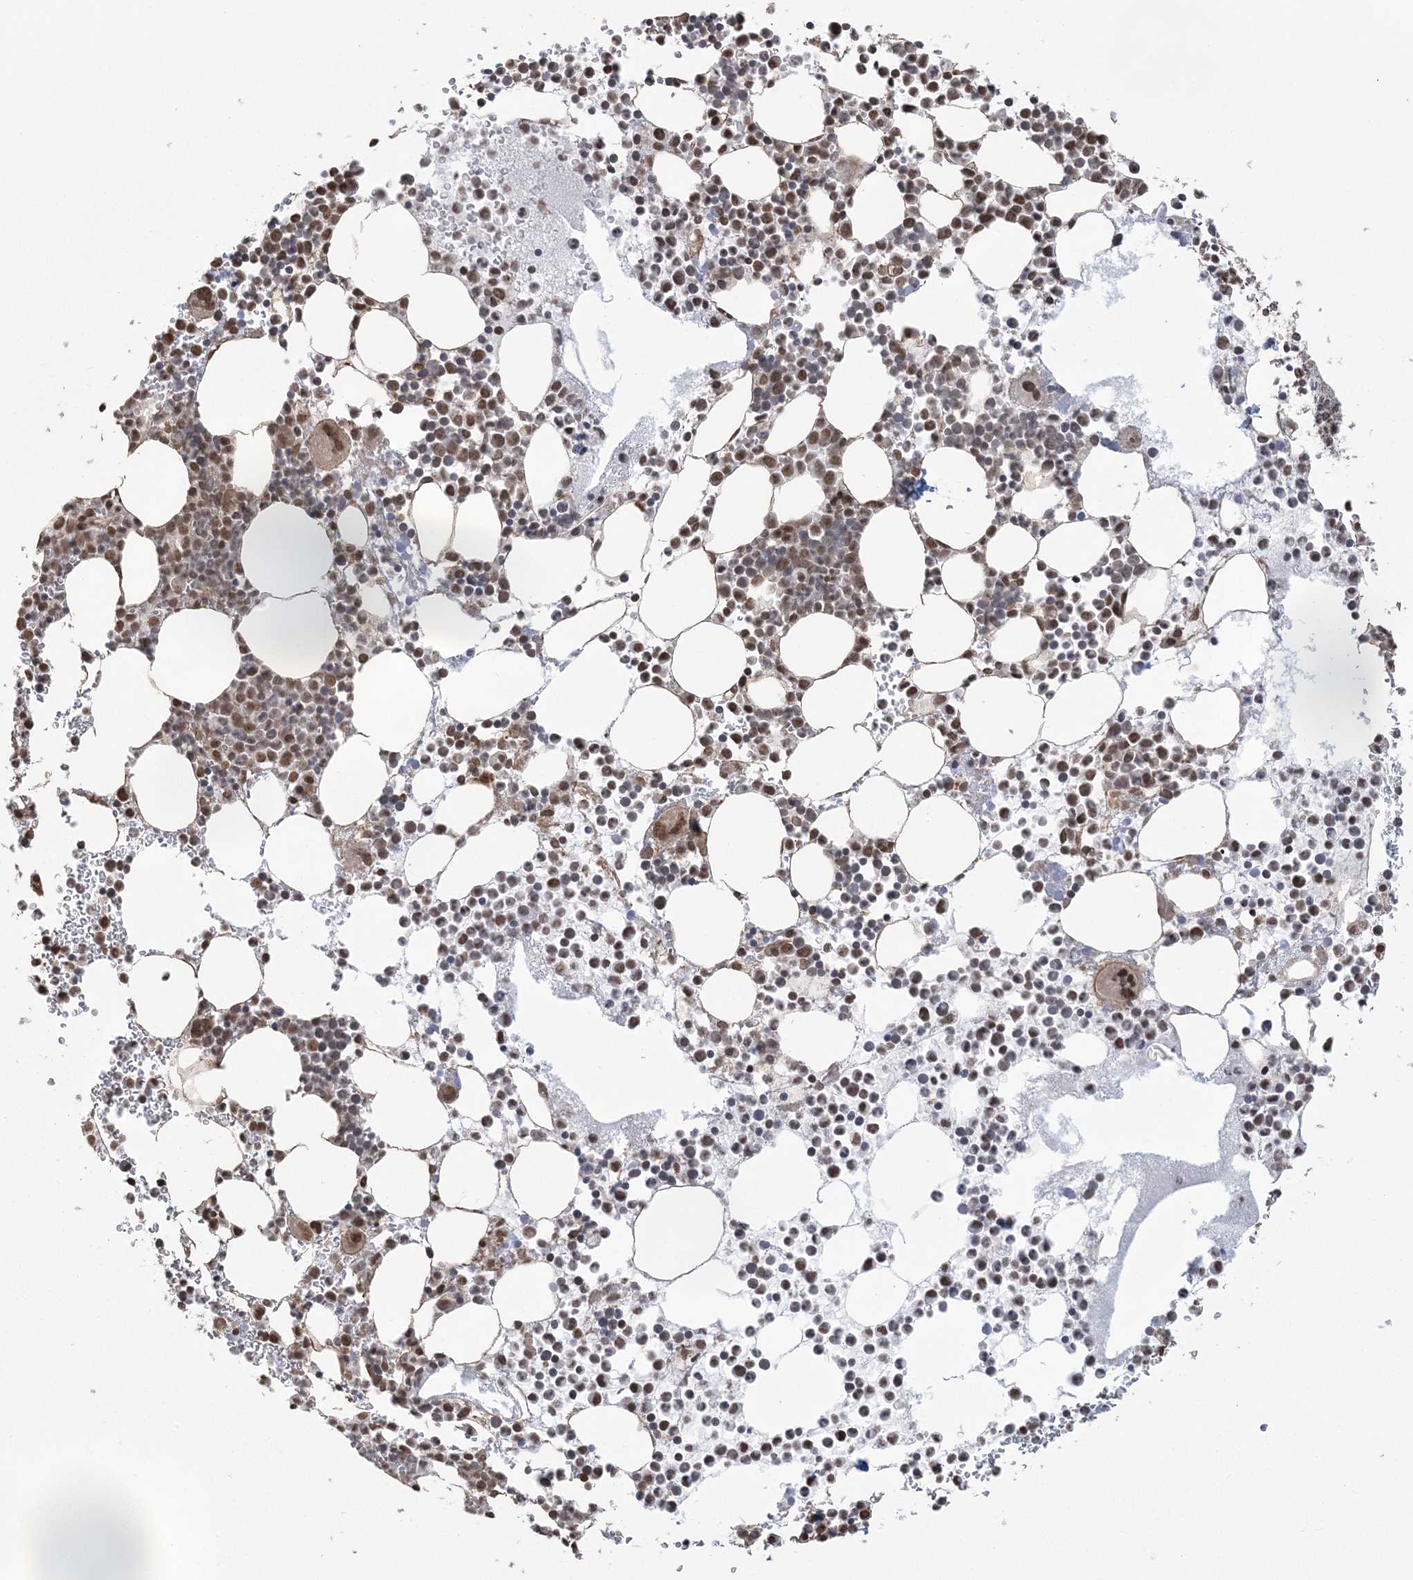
{"staining": {"intensity": "moderate", "quantity": "25%-75%", "location": "nuclear"}, "tissue": "bone marrow", "cell_type": "Hematopoietic cells", "image_type": "normal", "snomed": [{"axis": "morphology", "description": "Normal tissue, NOS"}, {"axis": "topography", "description": "Bone marrow"}], "caption": "IHC (DAB (3,3'-diaminobenzidine)) staining of unremarkable human bone marrow shows moderate nuclear protein positivity in approximately 25%-75% of hematopoietic cells.", "gene": "ZNF839", "patient": {"sex": "female", "age": 78}}